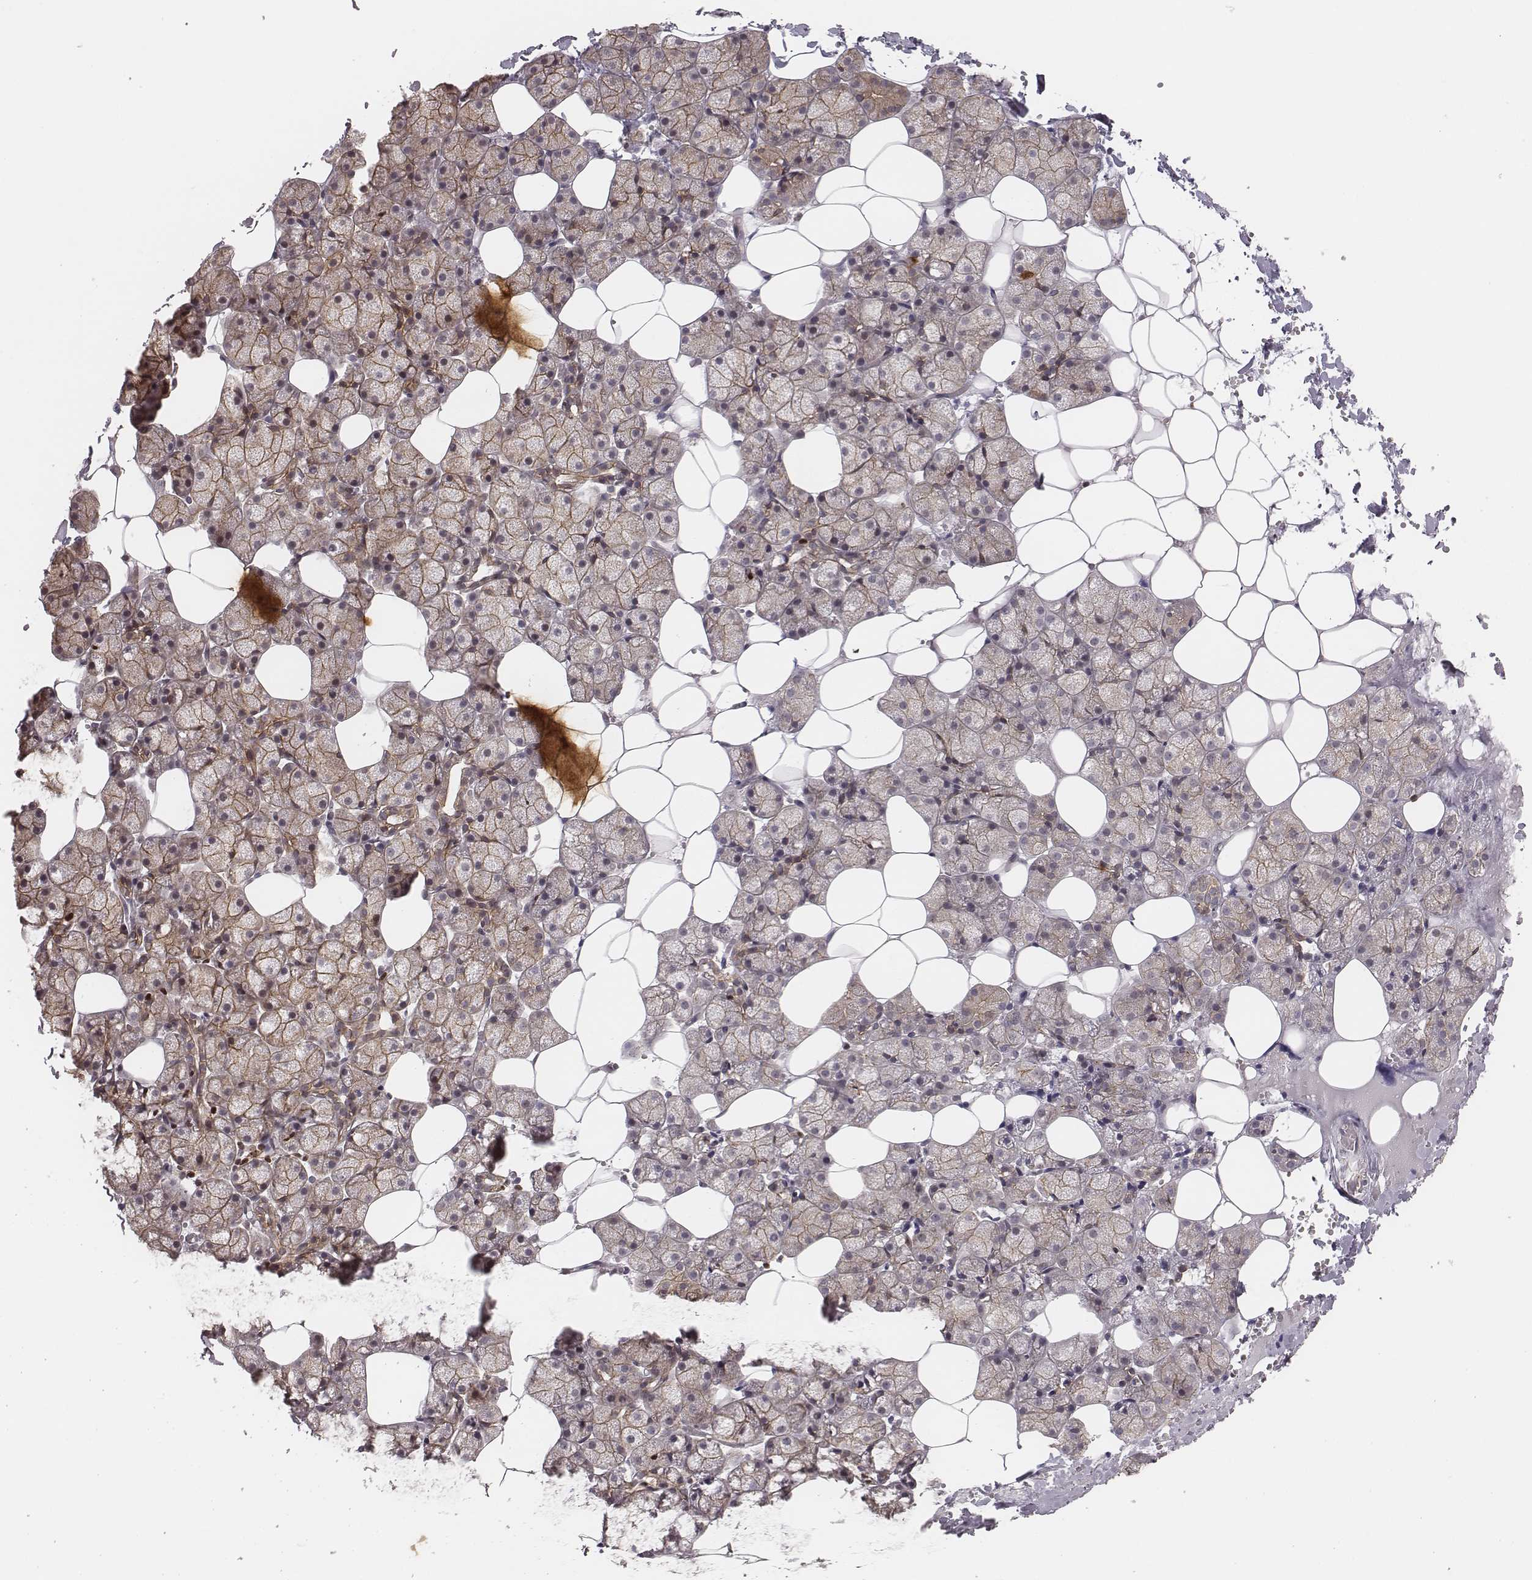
{"staining": {"intensity": "moderate", "quantity": ">75%", "location": "cytoplasmic/membranous"}, "tissue": "salivary gland", "cell_type": "Glandular cells", "image_type": "normal", "snomed": [{"axis": "morphology", "description": "Normal tissue, NOS"}, {"axis": "topography", "description": "Salivary gland"}], "caption": "Immunohistochemistry (IHC) image of benign salivary gland: salivary gland stained using immunohistochemistry (IHC) exhibits medium levels of moderate protein expression localized specifically in the cytoplasmic/membranous of glandular cells, appearing as a cytoplasmic/membranous brown color.", "gene": "WDR59", "patient": {"sex": "male", "age": 38}}